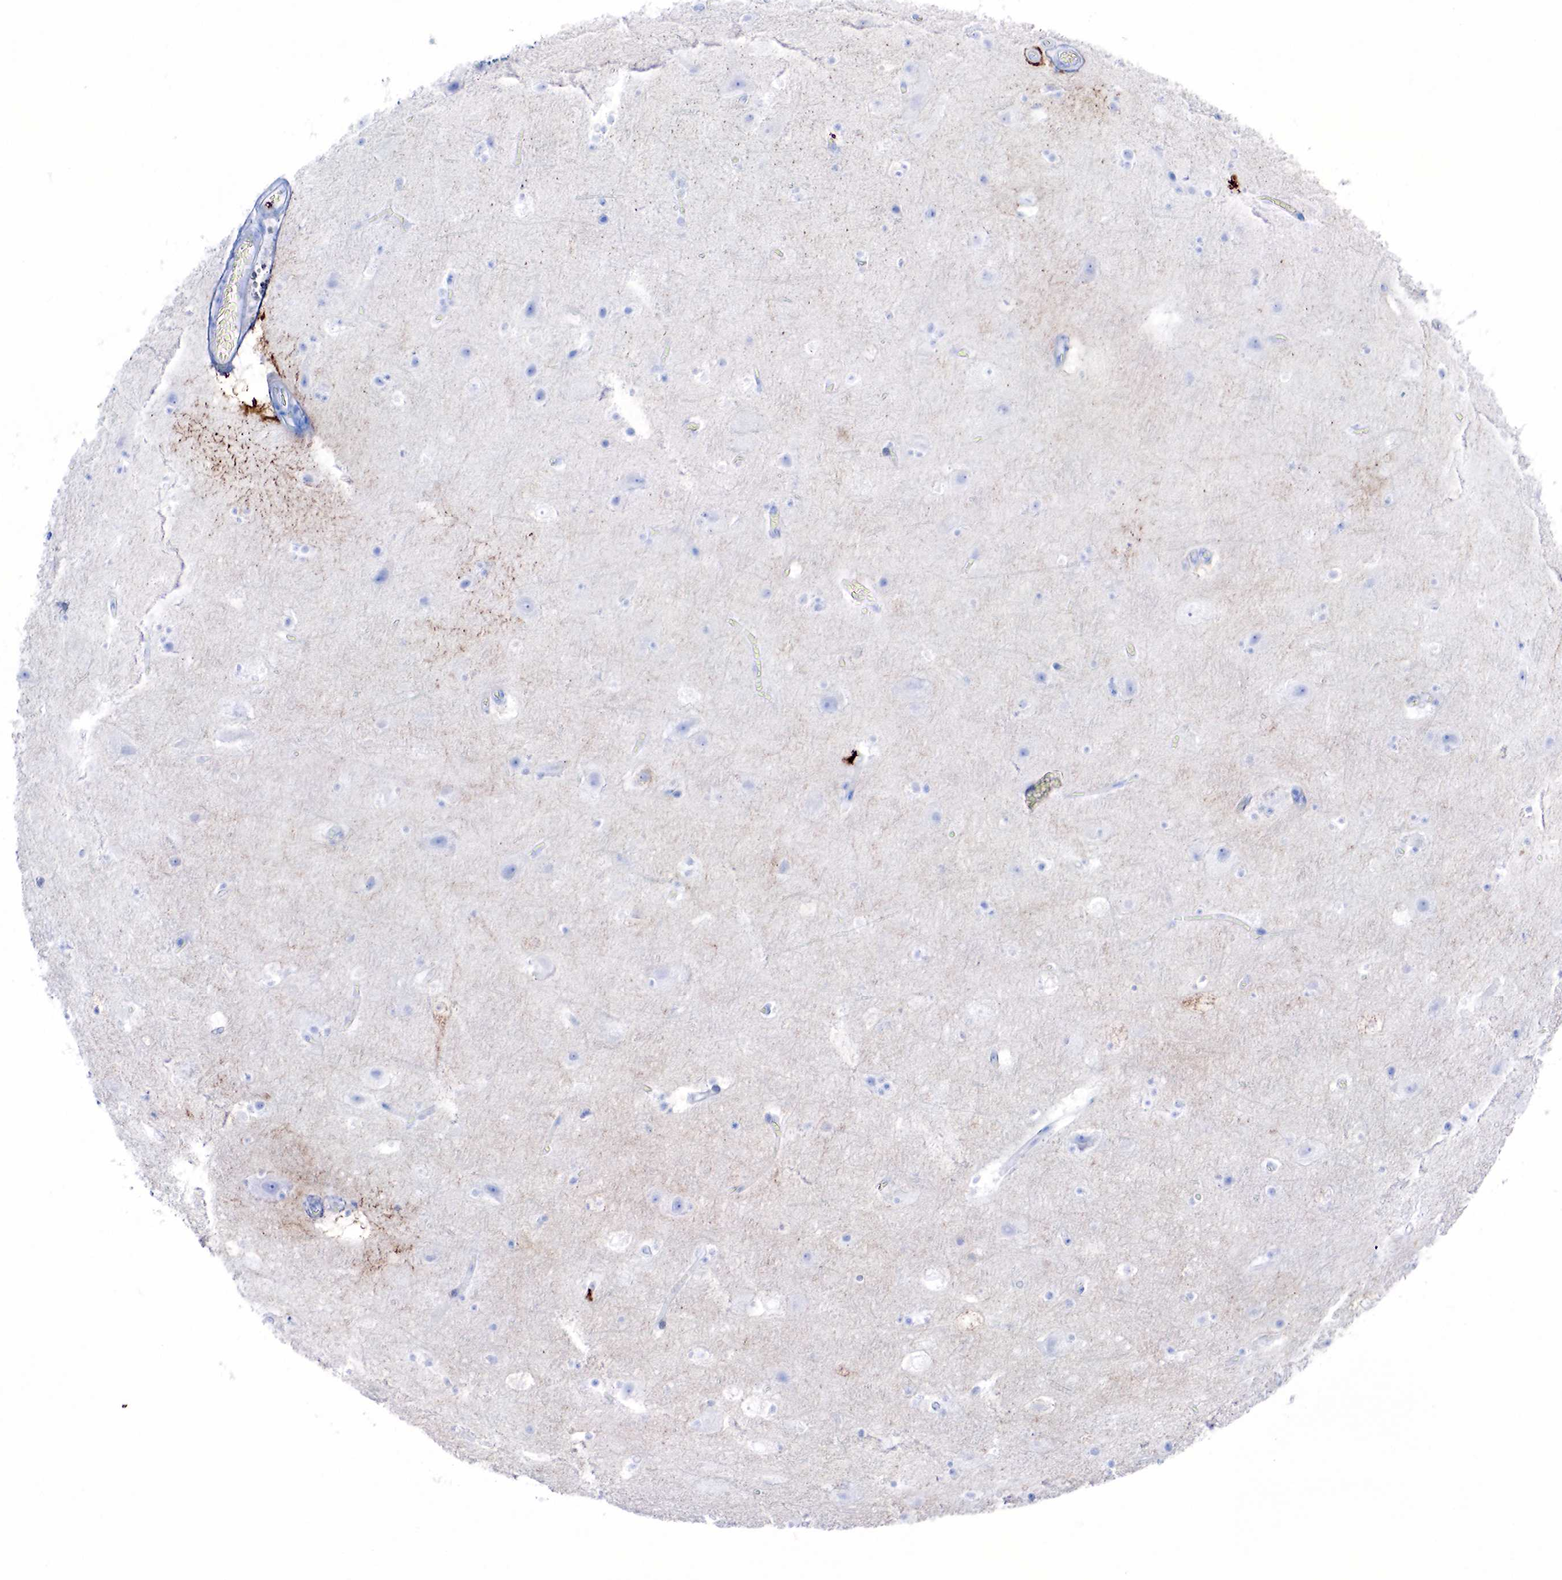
{"staining": {"intensity": "negative", "quantity": "none", "location": "none"}, "tissue": "cerebral cortex", "cell_type": "Endothelial cells", "image_type": "normal", "snomed": [{"axis": "morphology", "description": "Normal tissue, NOS"}, {"axis": "topography", "description": "Cerebral cortex"}], "caption": "The photomicrograph reveals no significant staining in endothelial cells of cerebral cortex.", "gene": "FUT4", "patient": {"sex": "male", "age": 45}}